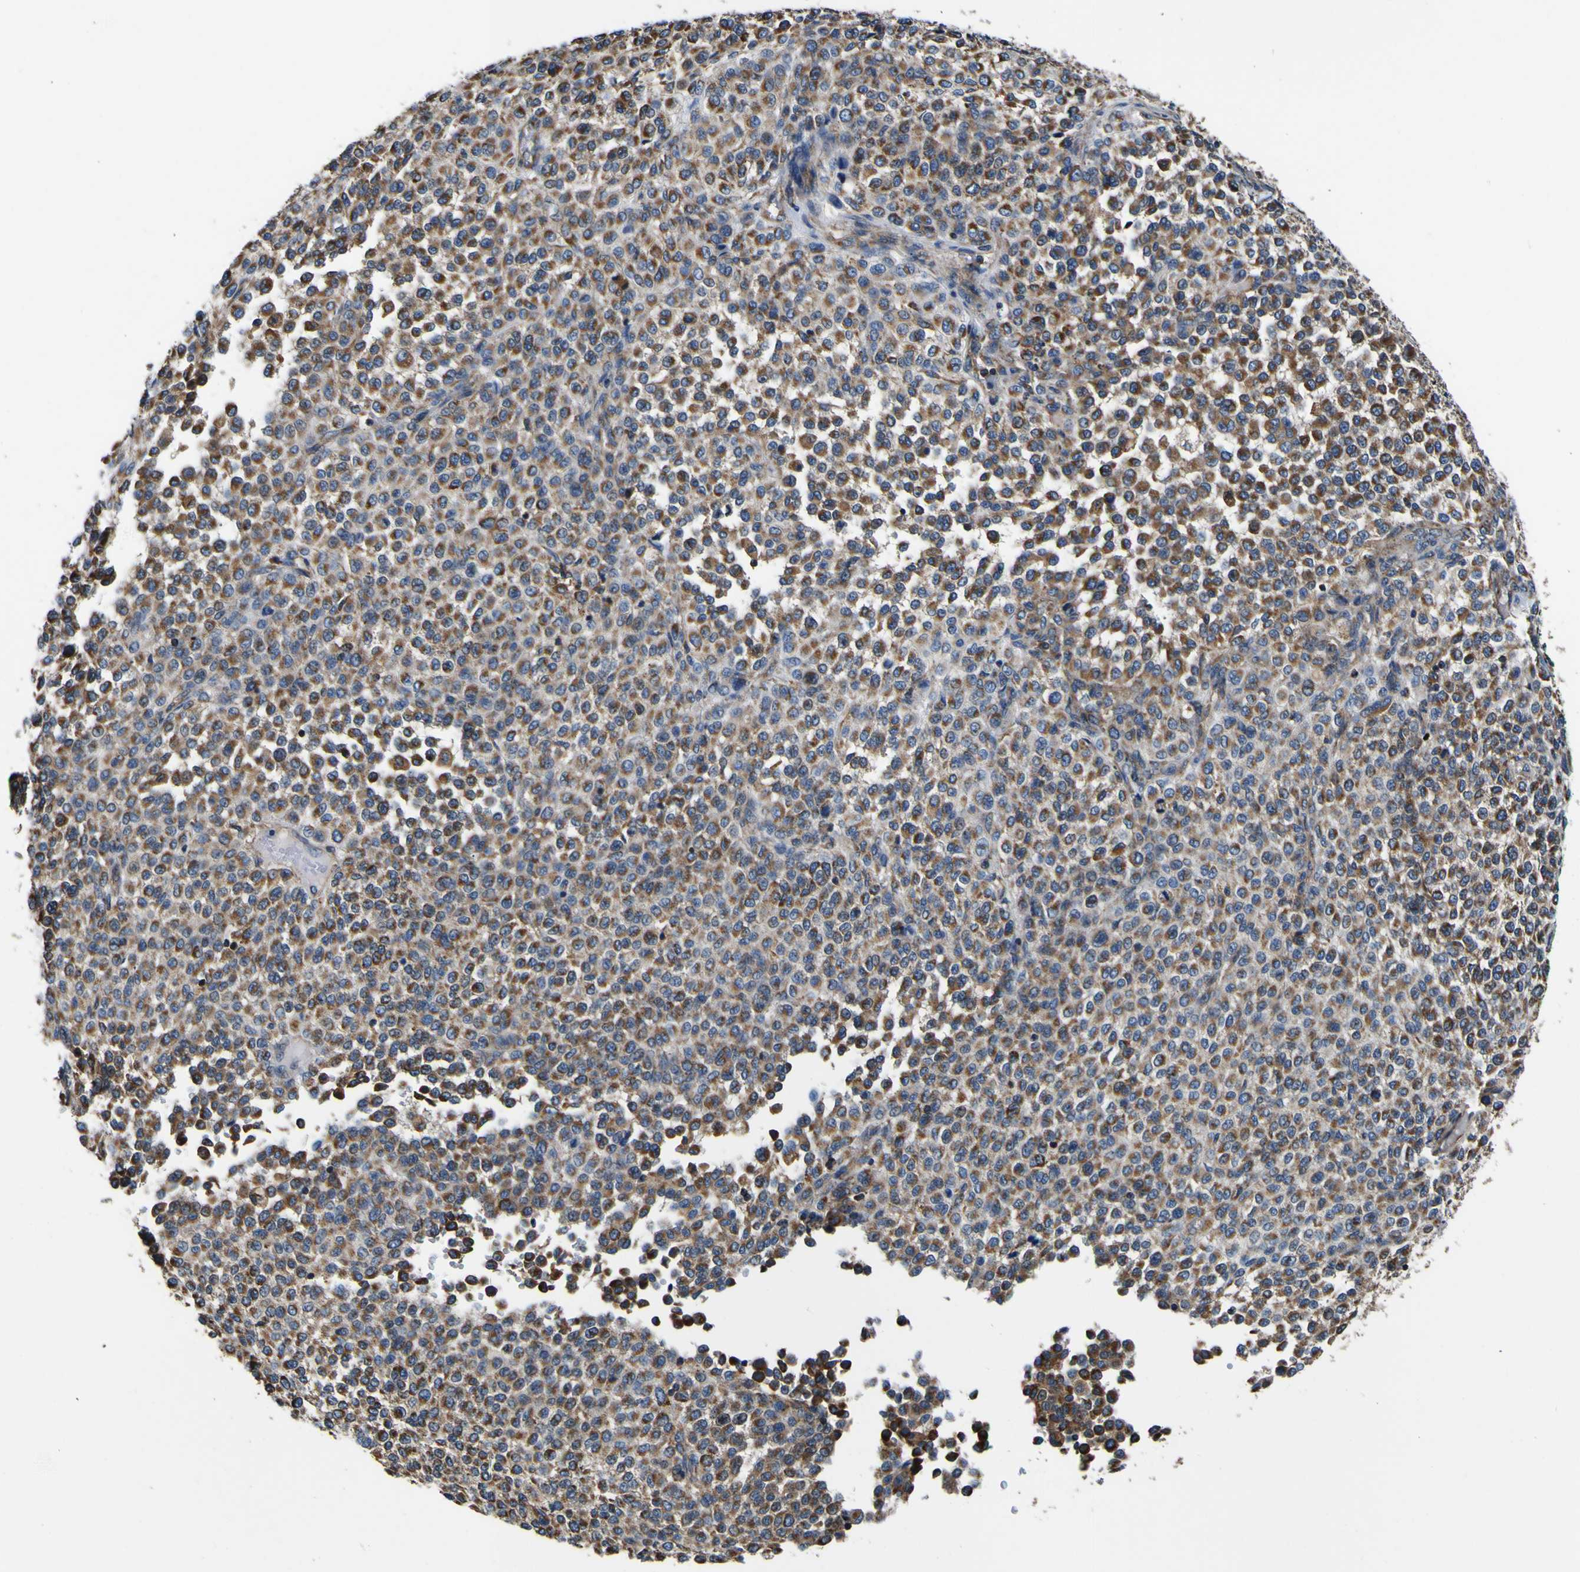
{"staining": {"intensity": "moderate", "quantity": ">75%", "location": "cytoplasmic/membranous"}, "tissue": "melanoma", "cell_type": "Tumor cells", "image_type": "cancer", "snomed": [{"axis": "morphology", "description": "Malignant melanoma, Metastatic site"}, {"axis": "topography", "description": "Pancreas"}], "caption": "Protein expression analysis of malignant melanoma (metastatic site) exhibits moderate cytoplasmic/membranous positivity in approximately >75% of tumor cells. (Brightfield microscopy of DAB IHC at high magnification).", "gene": "INPP5A", "patient": {"sex": "female", "age": 30}}